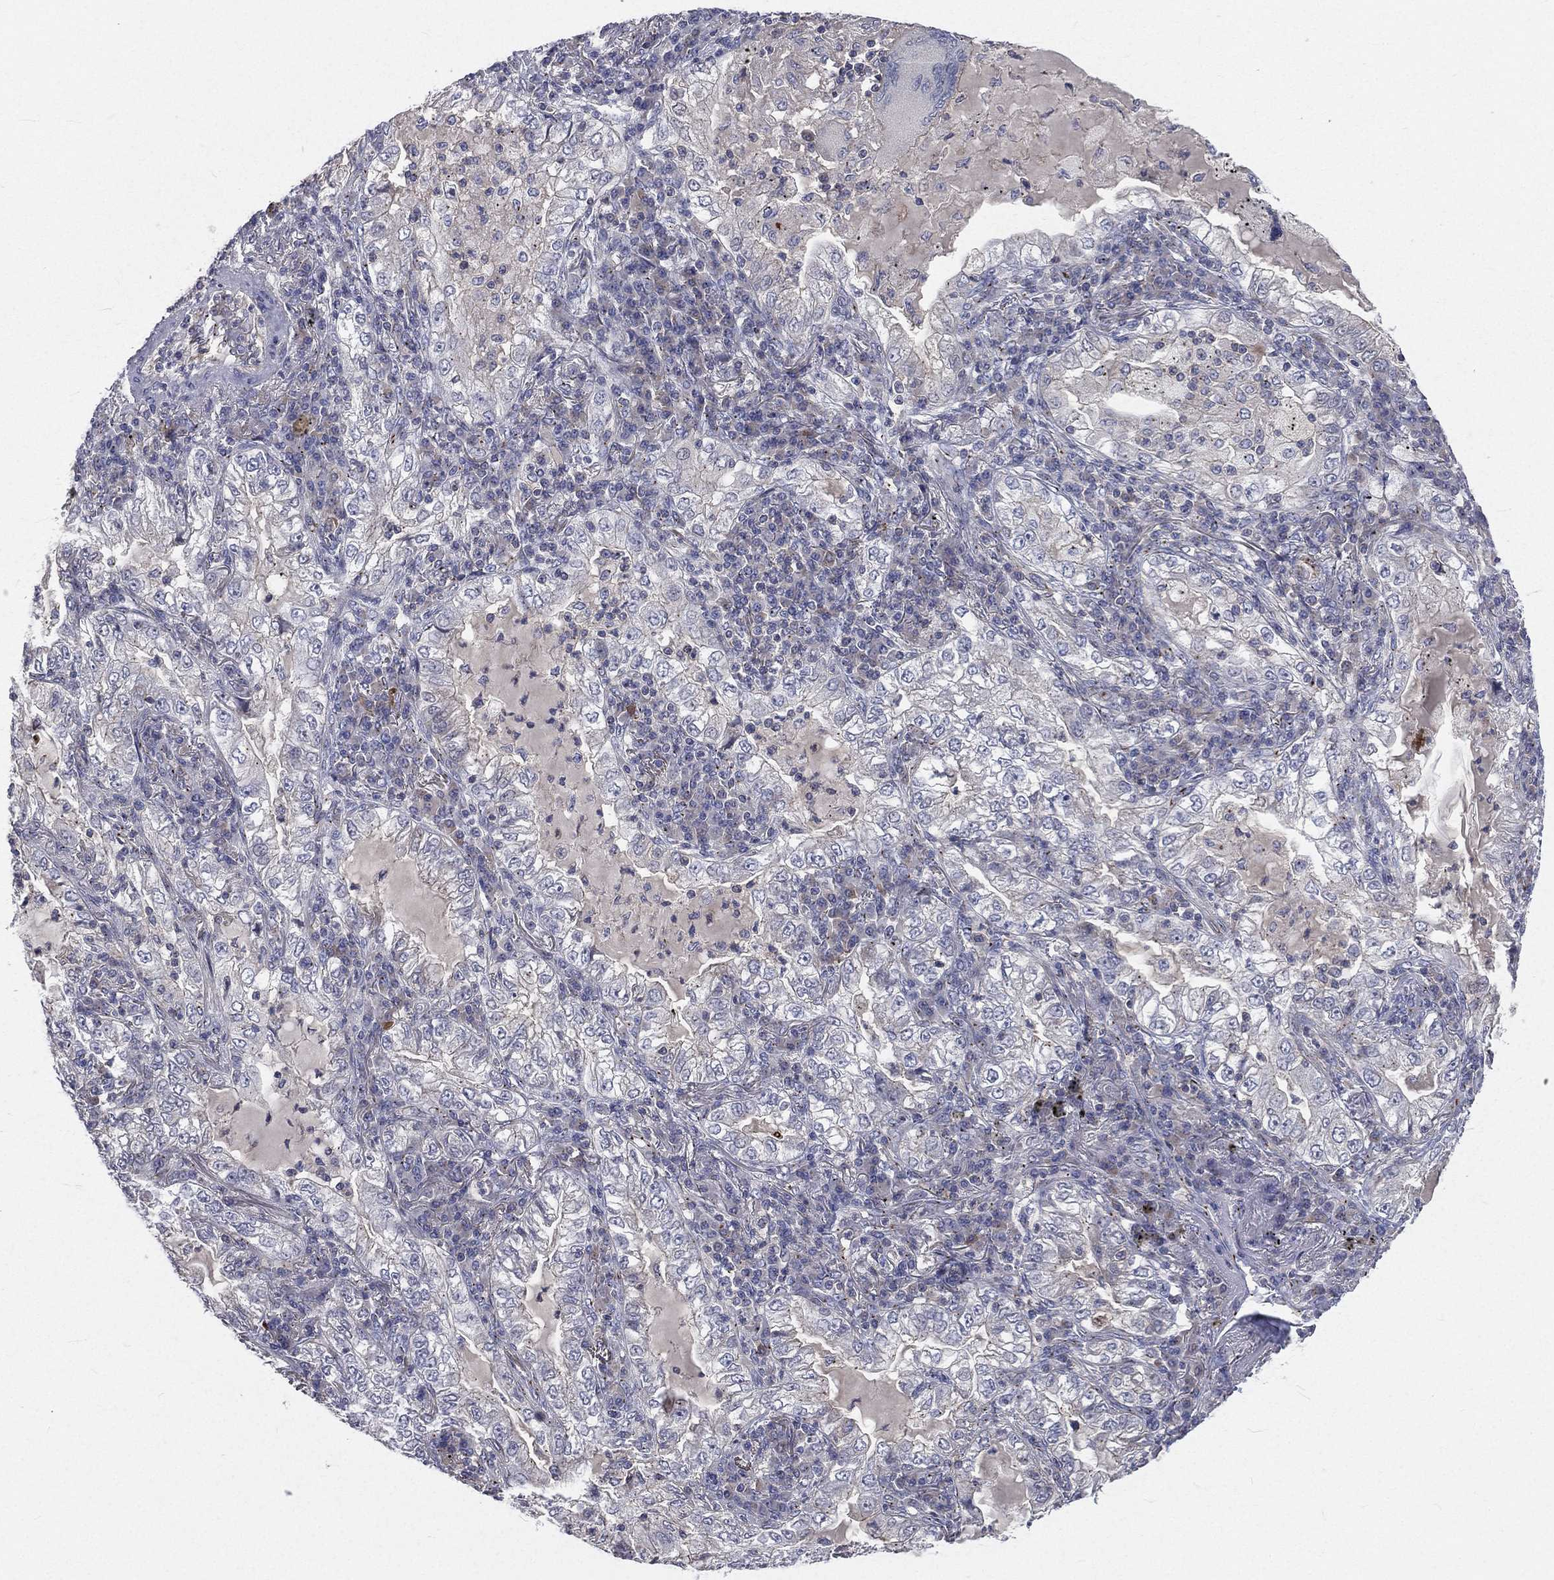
{"staining": {"intensity": "negative", "quantity": "none", "location": "none"}, "tissue": "lung cancer", "cell_type": "Tumor cells", "image_type": "cancer", "snomed": [{"axis": "morphology", "description": "Adenocarcinoma, NOS"}, {"axis": "topography", "description": "Lung"}], "caption": "Protein analysis of lung cancer shows no significant positivity in tumor cells.", "gene": "CROCC", "patient": {"sex": "female", "age": 73}}